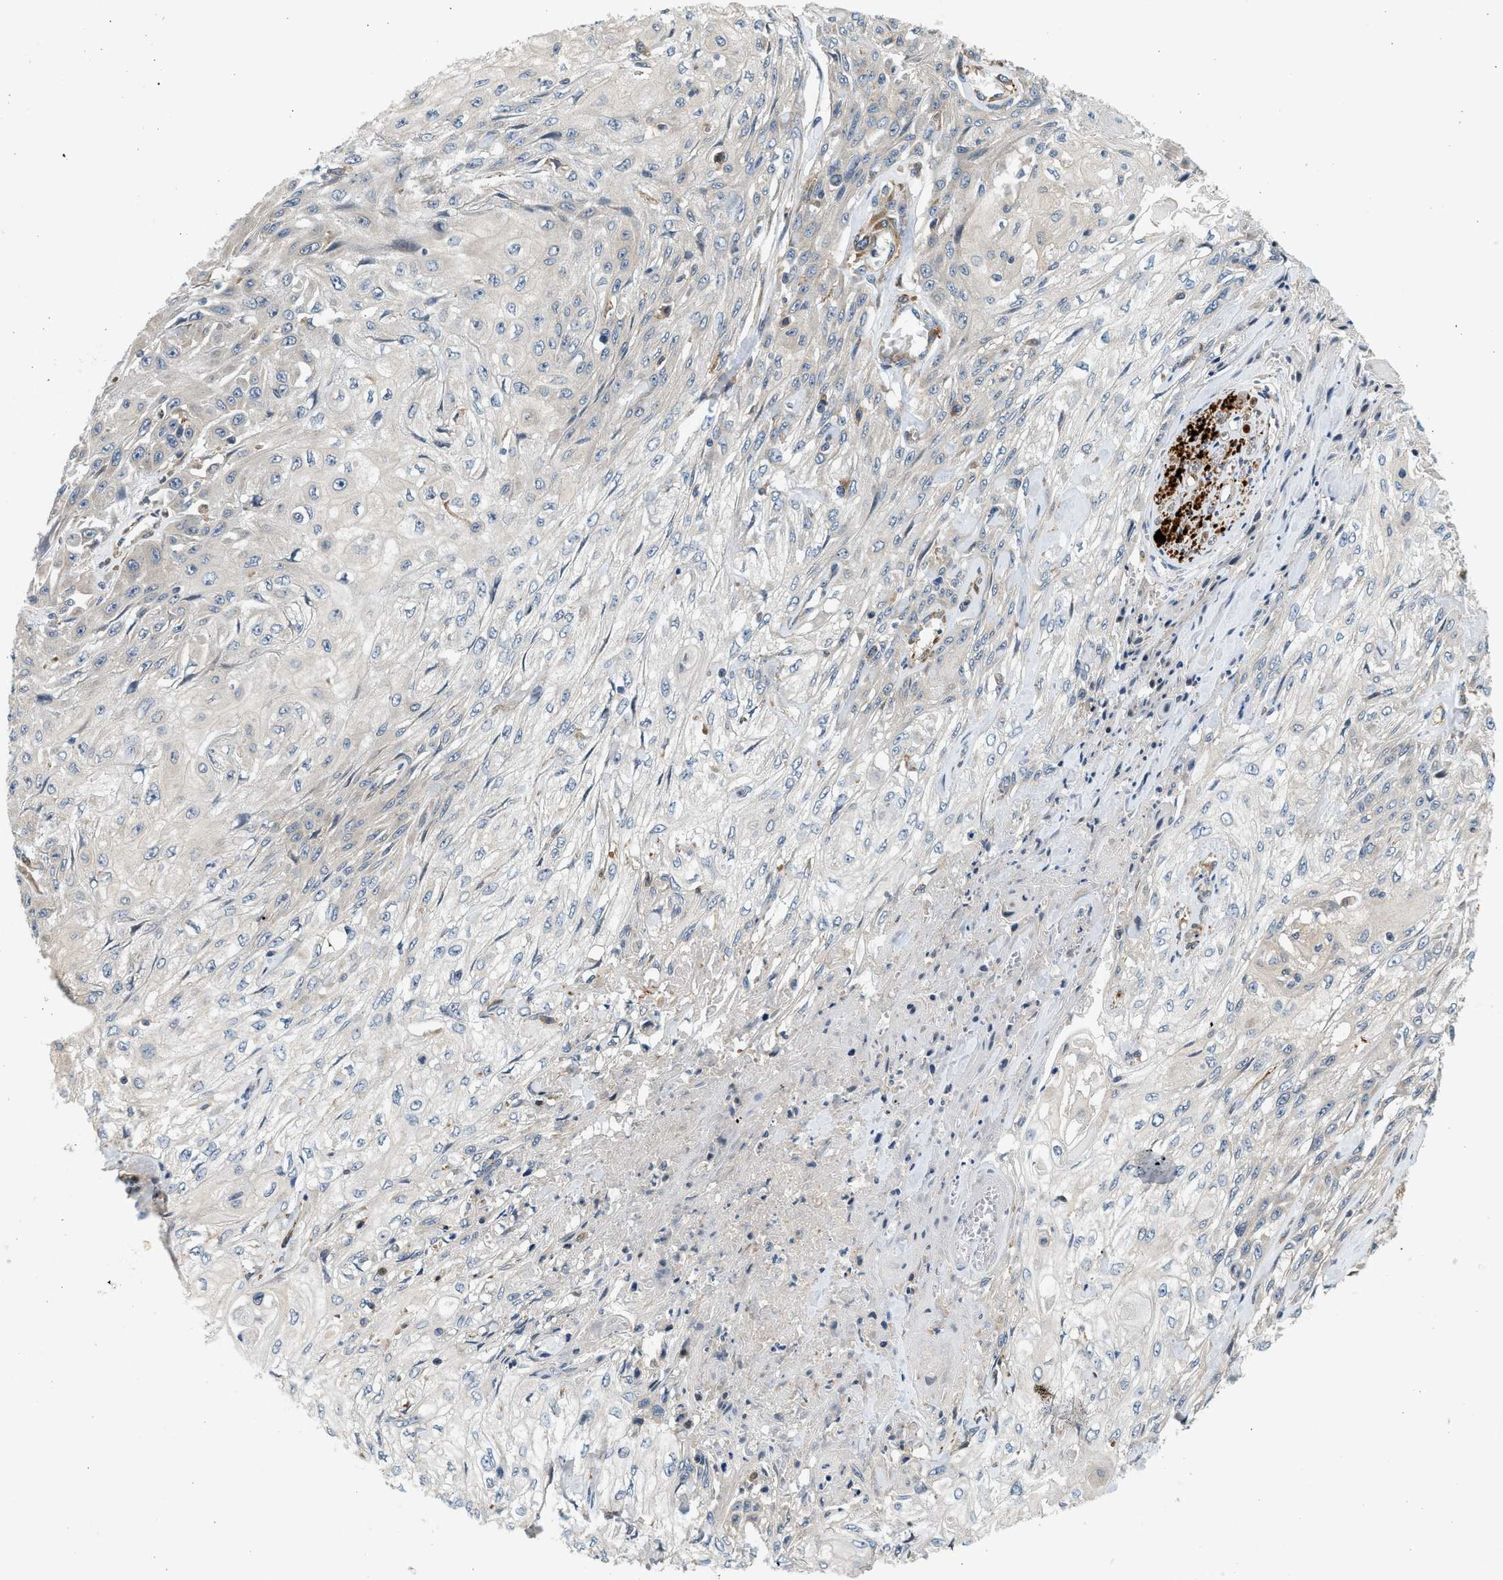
{"staining": {"intensity": "negative", "quantity": "none", "location": "none"}, "tissue": "skin cancer", "cell_type": "Tumor cells", "image_type": "cancer", "snomed": [{"axis": "morphology", "description": "Squamous cell carcinoma, NOS"}, {"axis": "morphology", "description": "Squamous cell carcinoma, metastatic, NOS"}, {"axis": "topography", "description": "Skin"}, {"axis": "topography", "description": "Lymph node"}], "caption": "Immunohistochemistry micrograph of human skin cancer stained for a protein (brown), which displays no staining in tumor cells.", "gene": "KDELR2", "patient": {"sex": "male", "age": 75}}